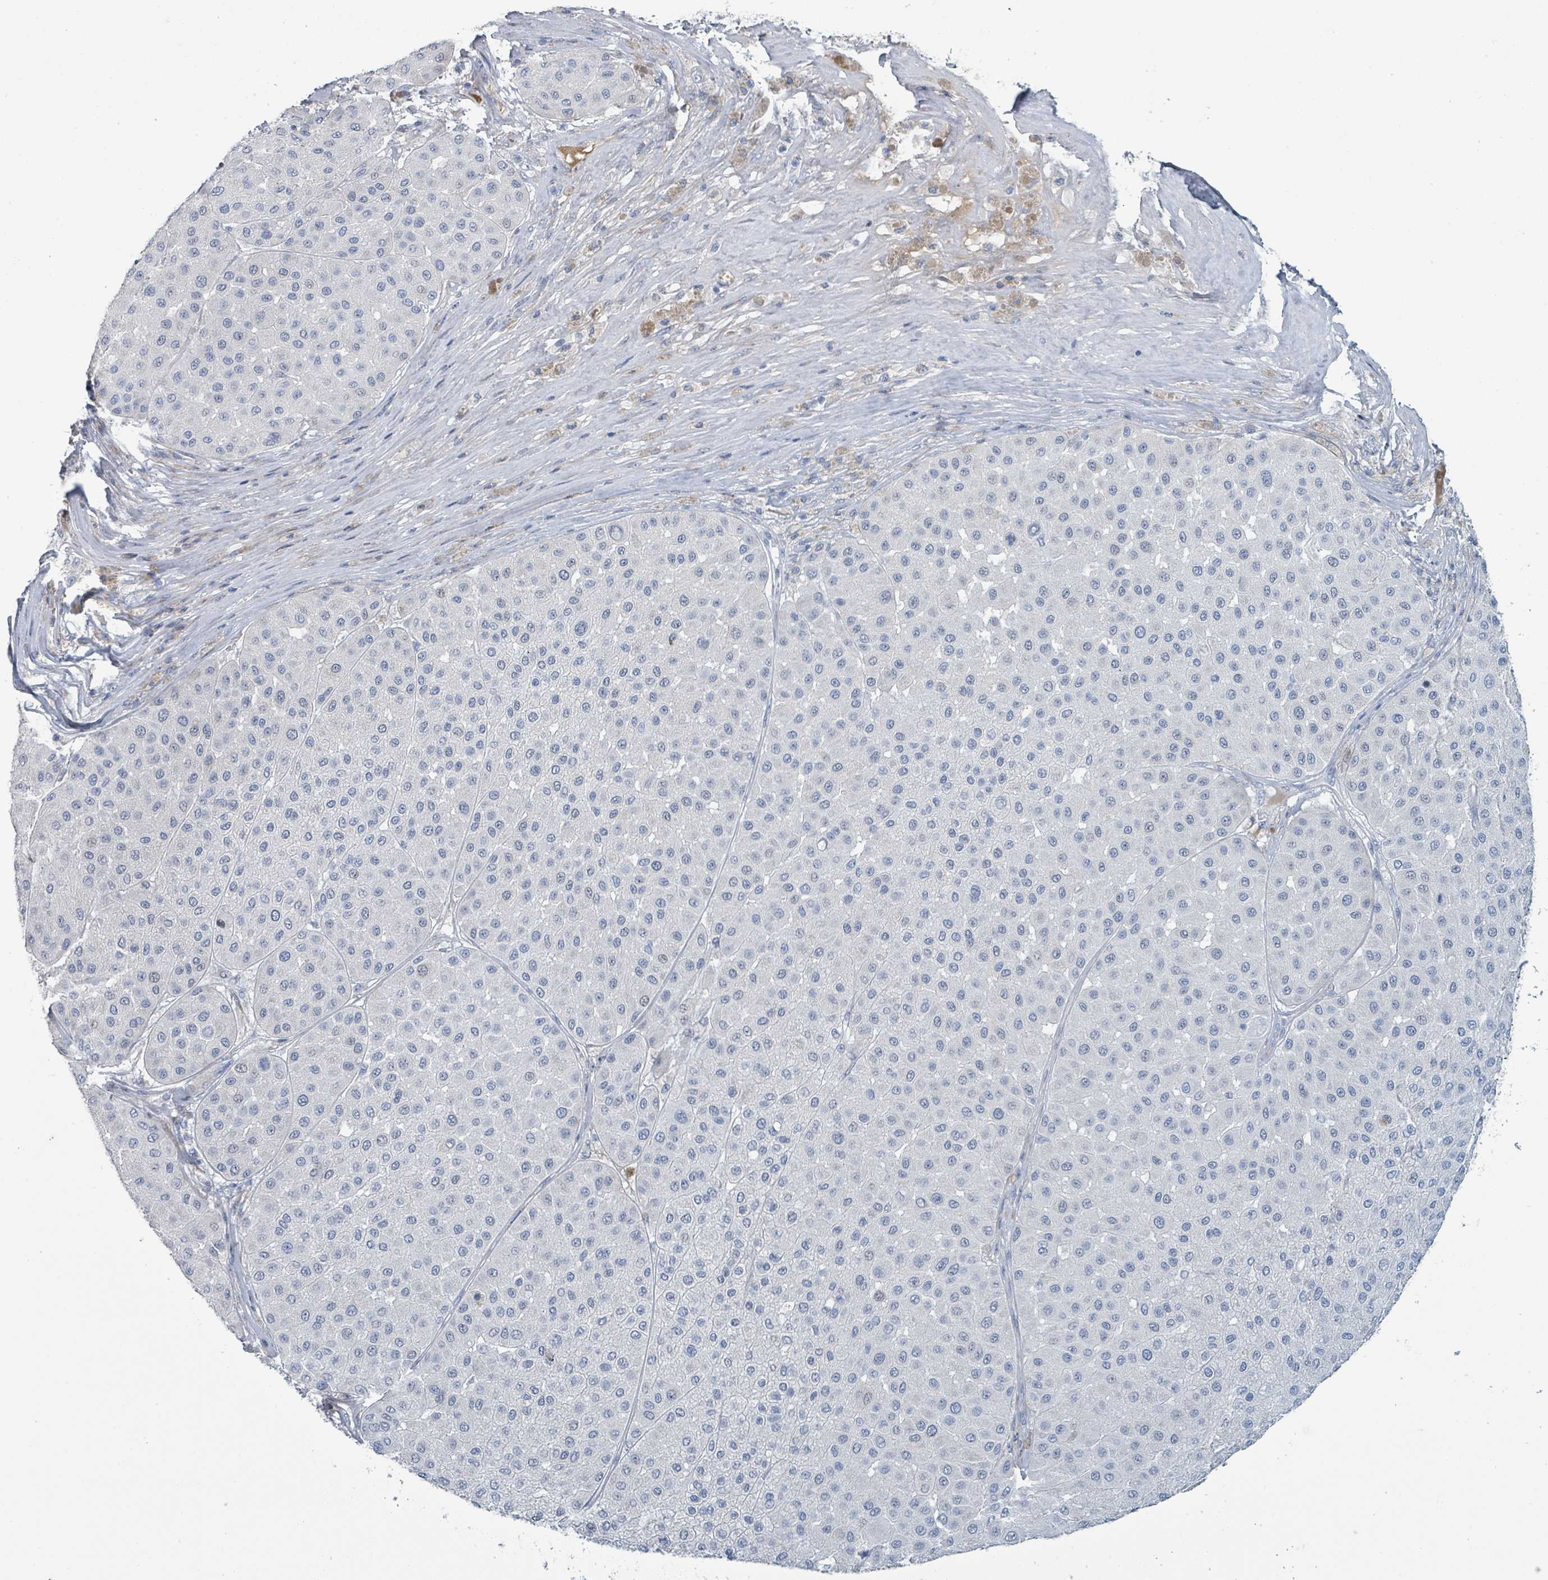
{"staining": {"intensity": "negative", "quantity": "none", "location": "none"}, "tissue": "melanoma", "cell_type": "Tumor cells", "image_type": "cancer", "snomed": [{"axis": "morphology", "description": "Malignant melanoma, Metastatic site"}, {"axis": "topography", "description": "Smooth muscle"}], "caption": "Immunohistochemical staining of human malignant melanoma (metastatic site) displays no significant positivity in tumor cells.", "gene": "RAB33B", "patient": {"sex": "male", "age": 41}}